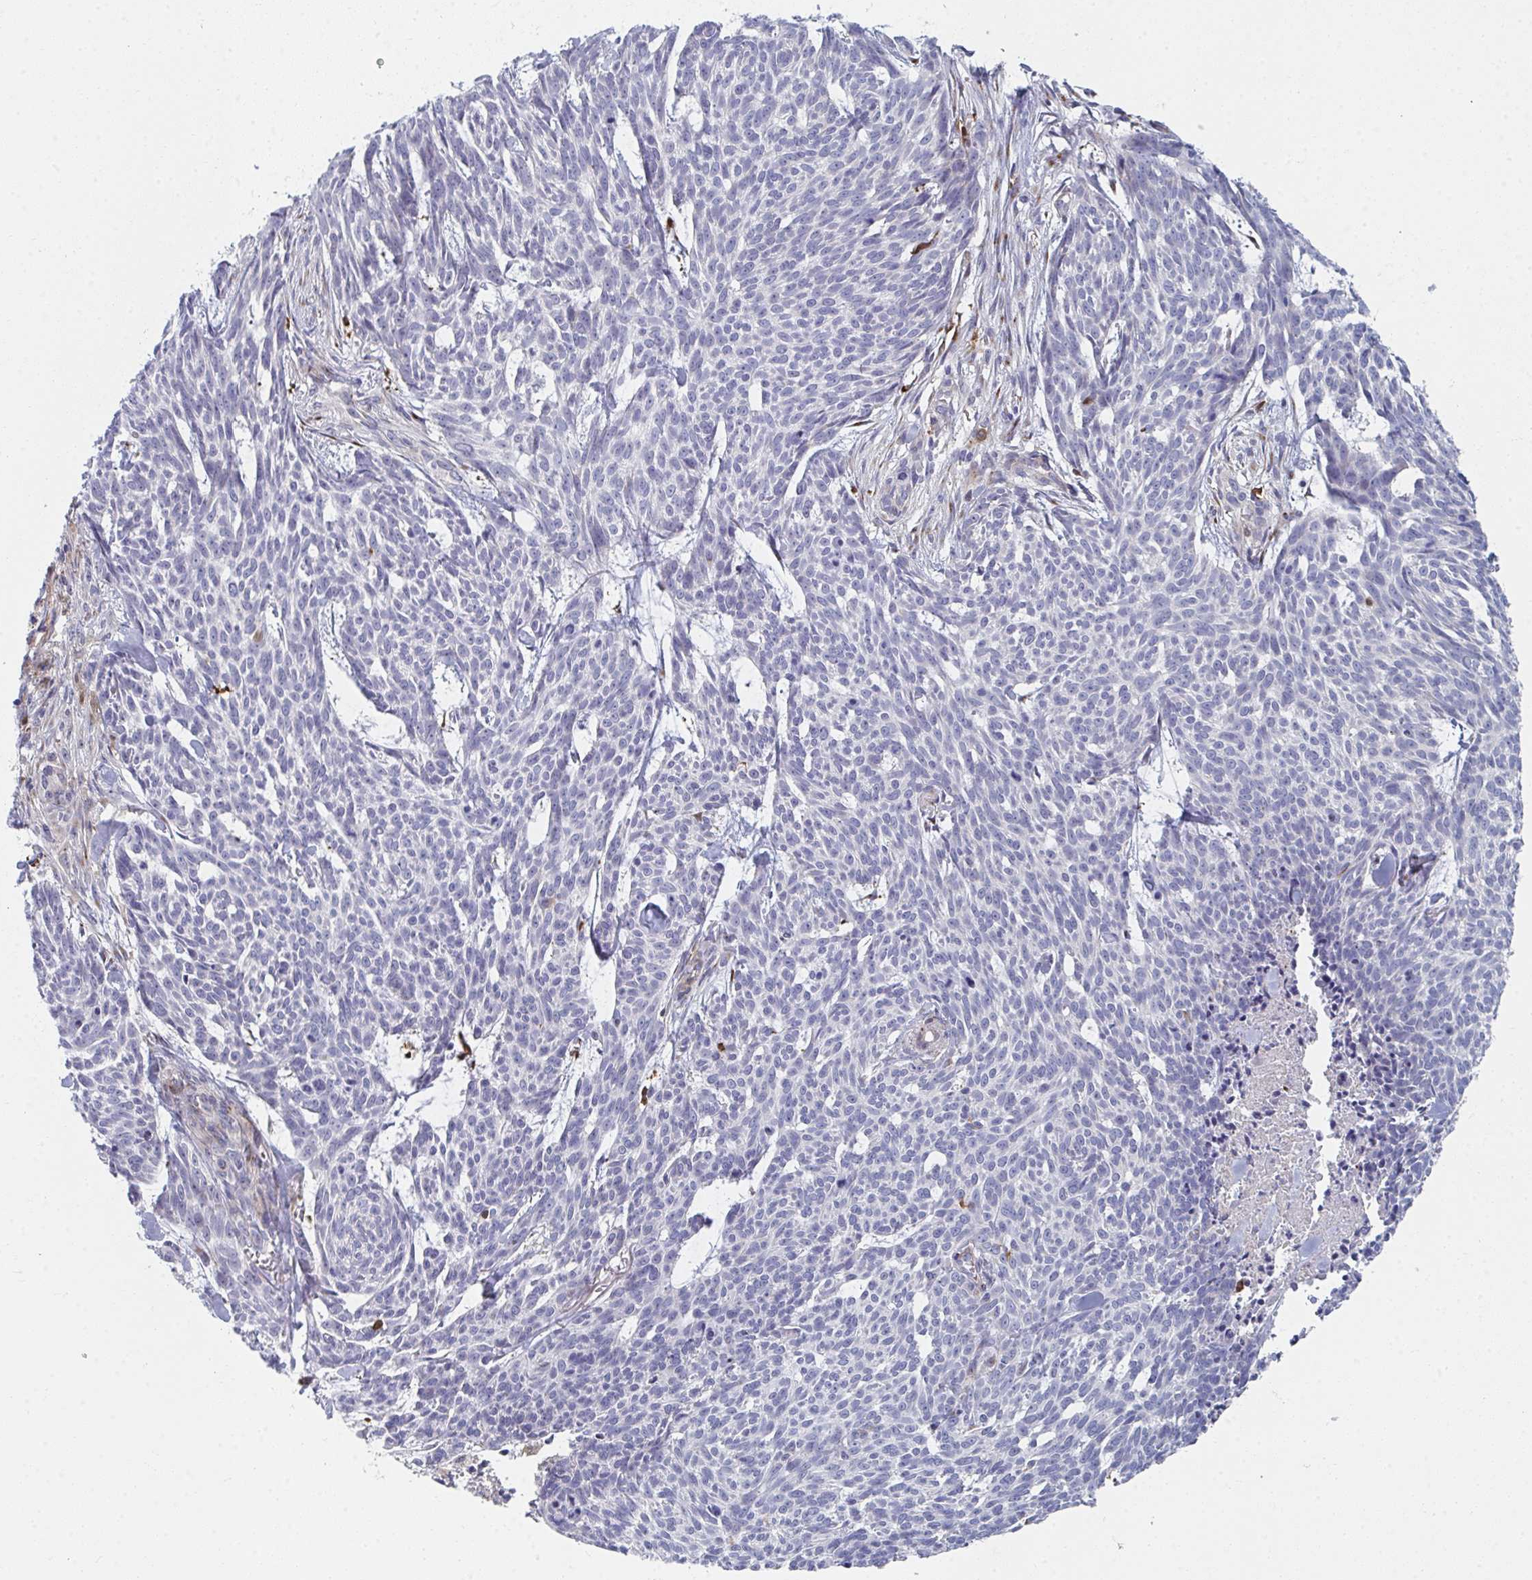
{"staining": {"intensity": "negative", "quantity": "none", "location": "none"}, "tissue": "skin cancer", "cell_type": "Tumor cells", "image_type": "cancer", "snomed": [{"axis": "morphology", "description": "Basal cell carcinoma"}, {"axis": "topography", "description": "Skin"}], "caption": "Photomicrograph shows no significant protein positivity in tumor cells of skin cancer (basal cell carcinoma).", "gene": "PSMG1", "patient": {"sex": "female", "age": 93}}